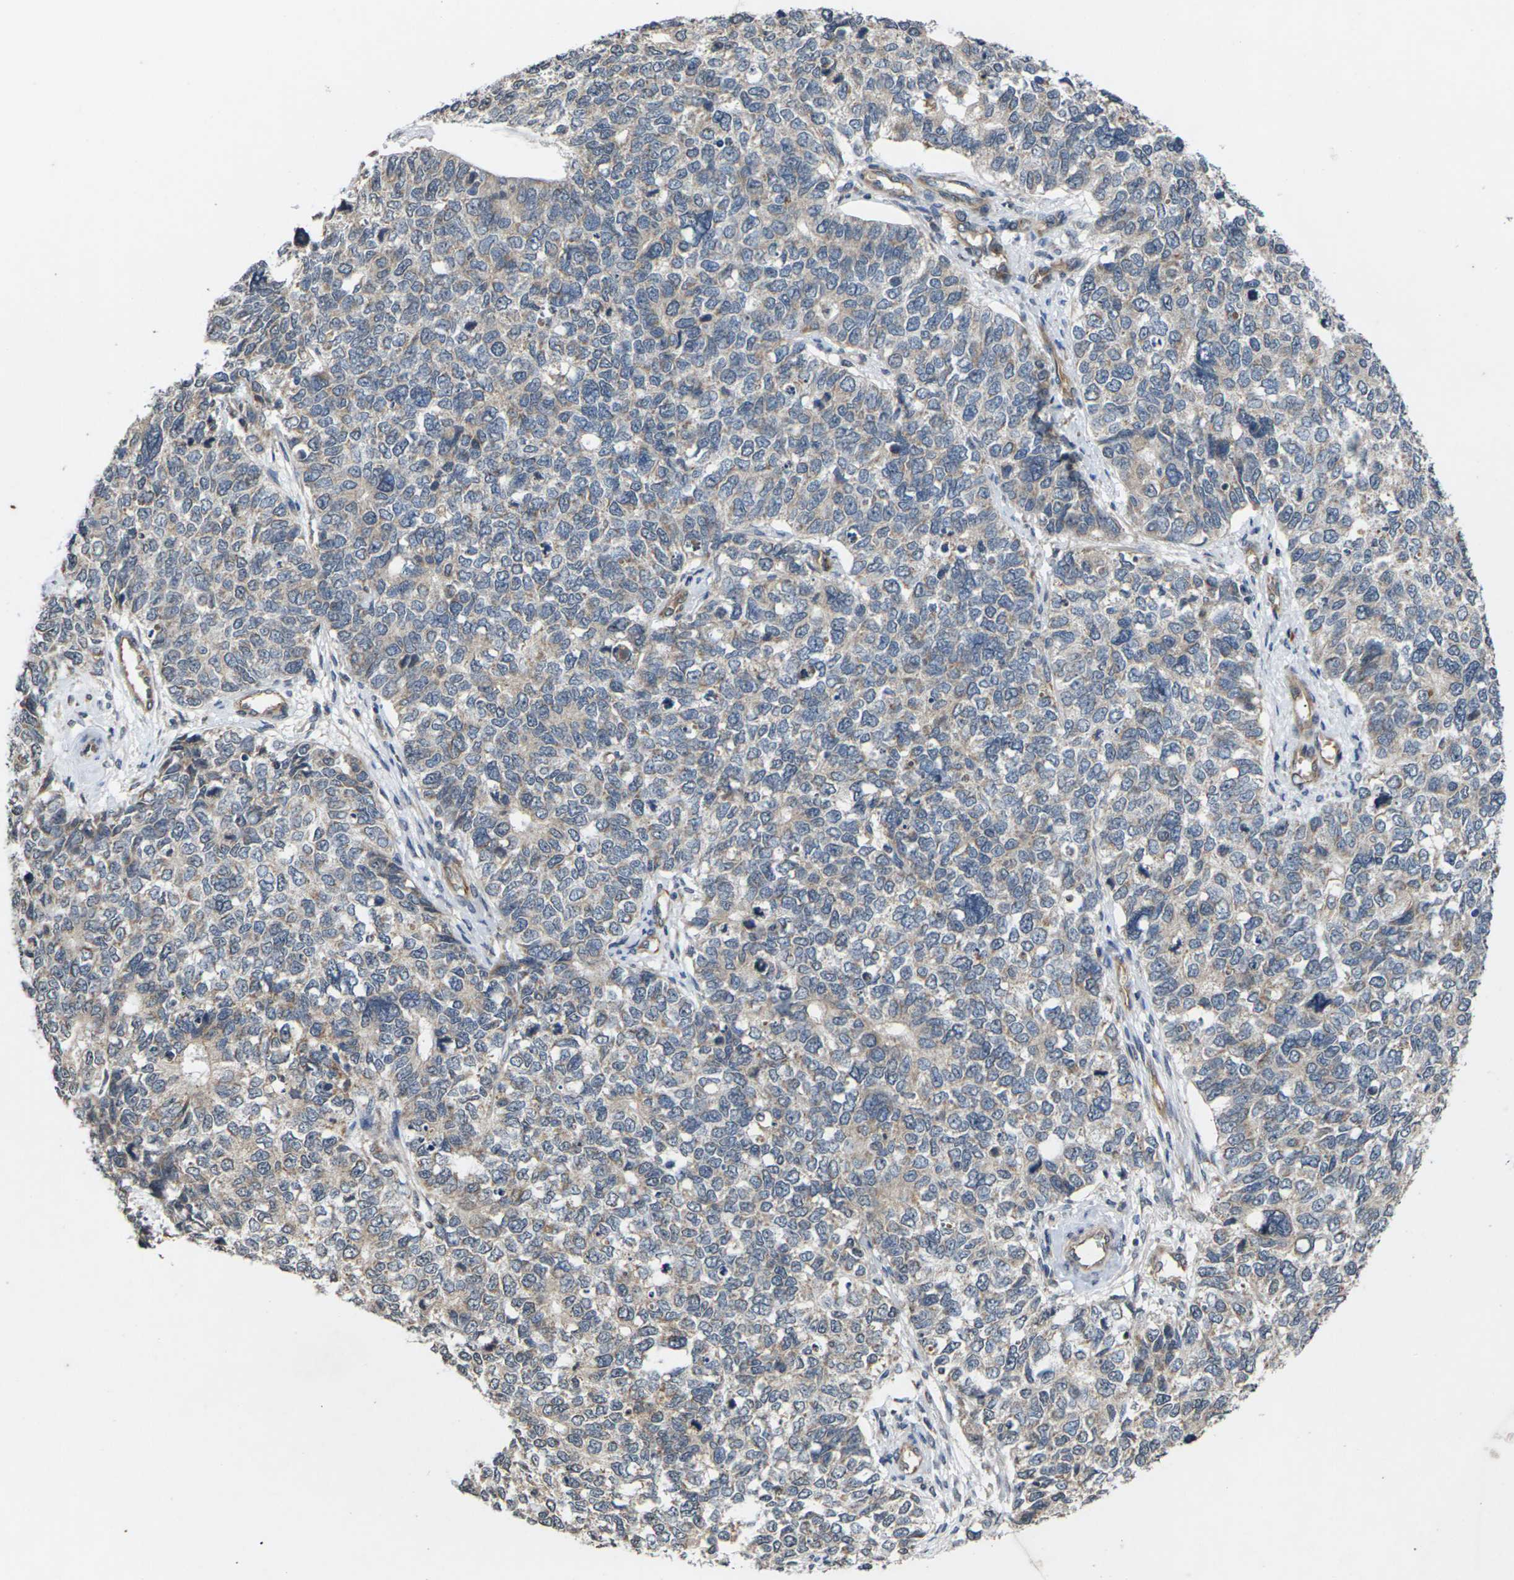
{"staining": {"intensity": "weak", "quantity": "25%-75%", "location": "cytoplasmic/membranous"}, "tissue": "cervical cancer", "cell_type": "Tumor cells", "image_type": "cancer", "snomed": [{"axis": "morphology", "description": "Squamous cell carcinoma, NOS"}, {"axis": "topography", "description": "Cervix"}], "caption": "Cervical cancer (squamous cell carcinoma) stained with a protein marker shows weak staining in tumor cells.", "gene": "DKK2", "patient": {"sex": "female", "age": 63}}